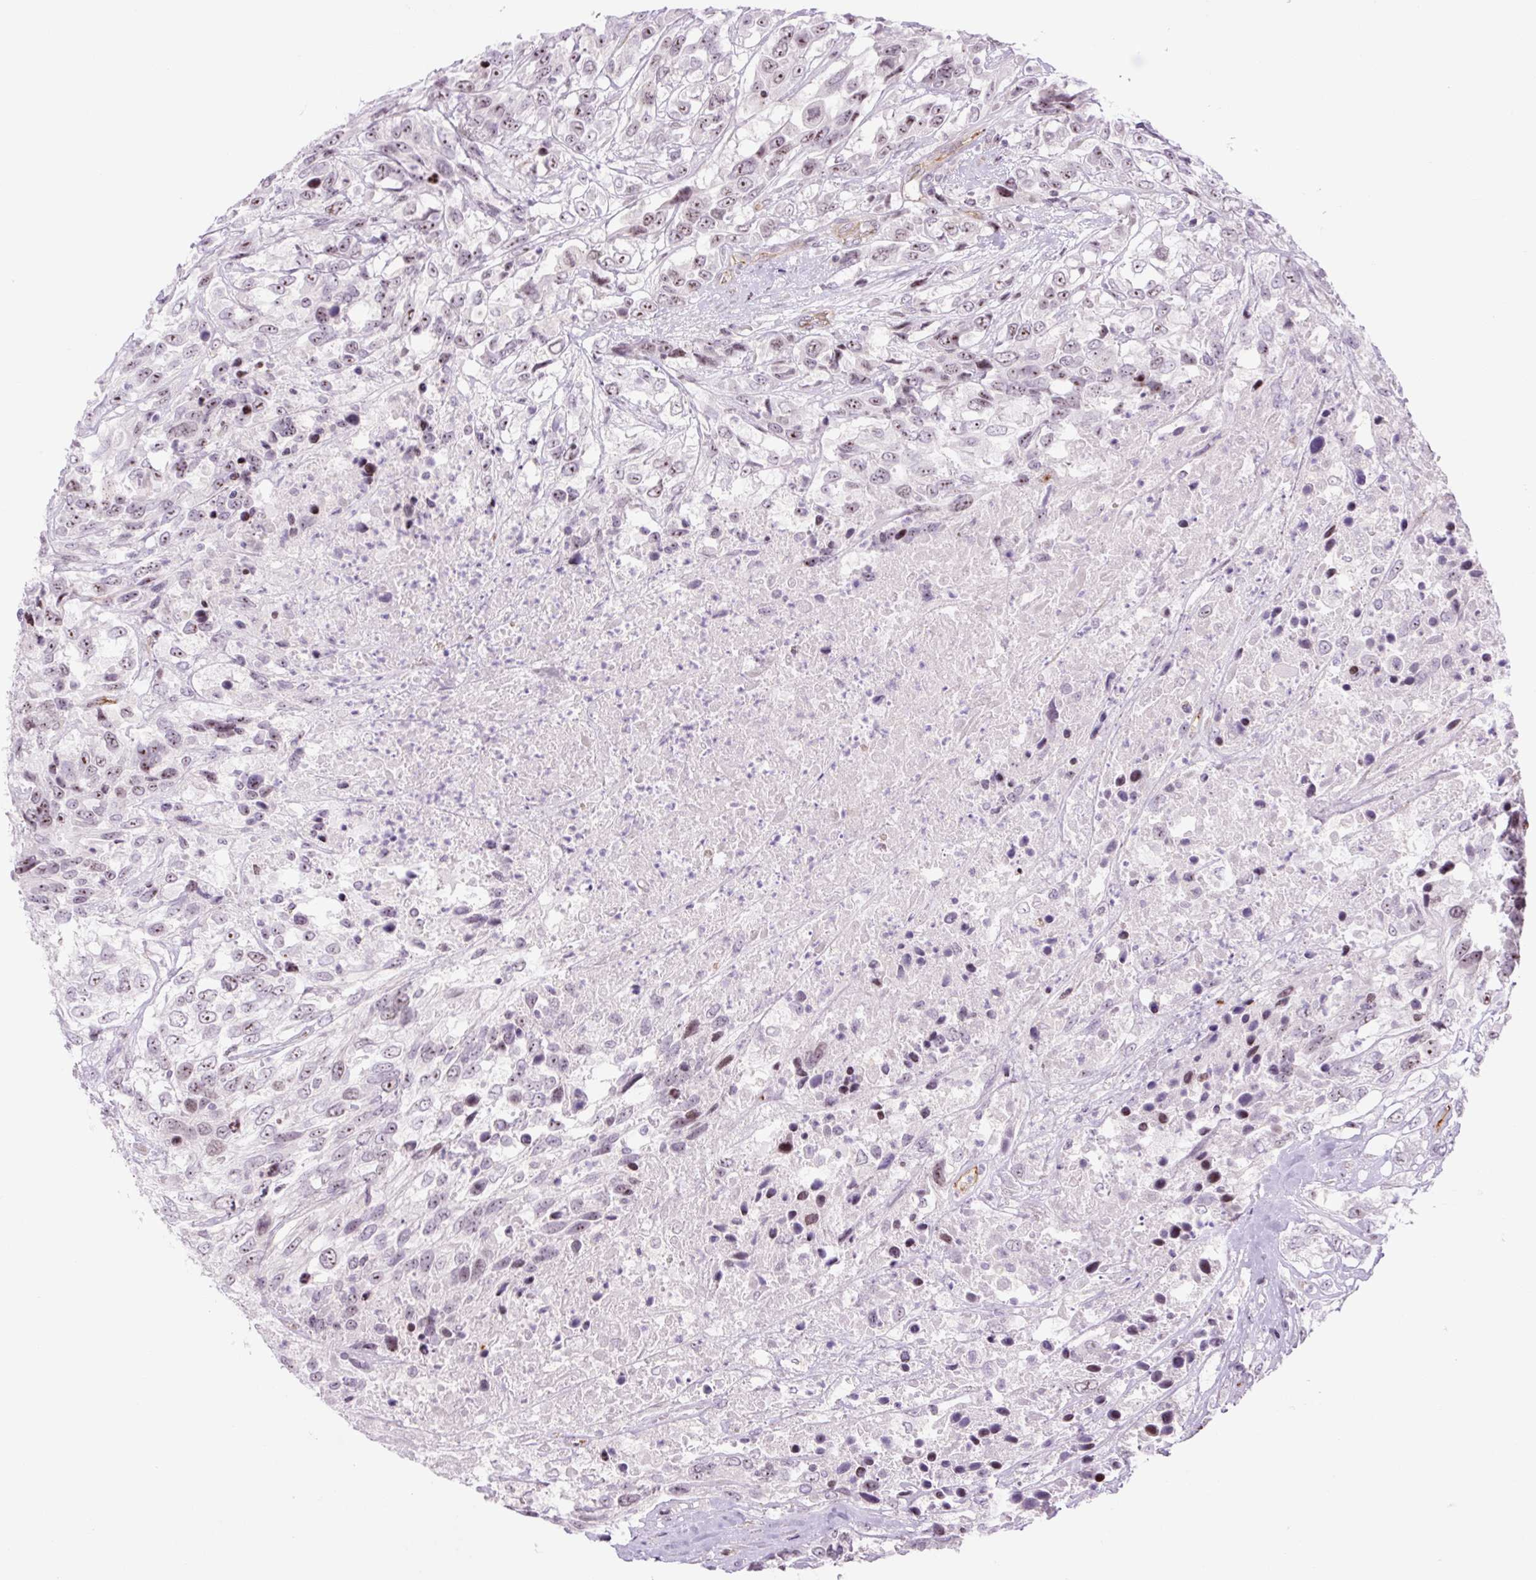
{"staining": {"intensity": "moderate", "quantity": "25%-75%", "location": "nuclear"}, "tissue": "urothelial cancer", "cell_type": "Tumor cells", "image_type": "cancer", "snomed": [{"axis": "morphology", "description": "Urothelial carcinoma, High grade"}, {"axis": "topography", "description": "Urinary bladder"}], "caption": "DAB (3,3'-diaminobenzidine) immunohistochemical staining of human urothelial cancer exhibits moderate nuclear protein expression in about 25%-75% of tumor cells. The staining is performed using DAB (3,3'-diaminobenzidine) brown chromogen to label protein expression. The nuclei are counter-stained blue using hematoxylin.", "gene": "ZNF417", "patient": {"sex": "female", "age": 70}}